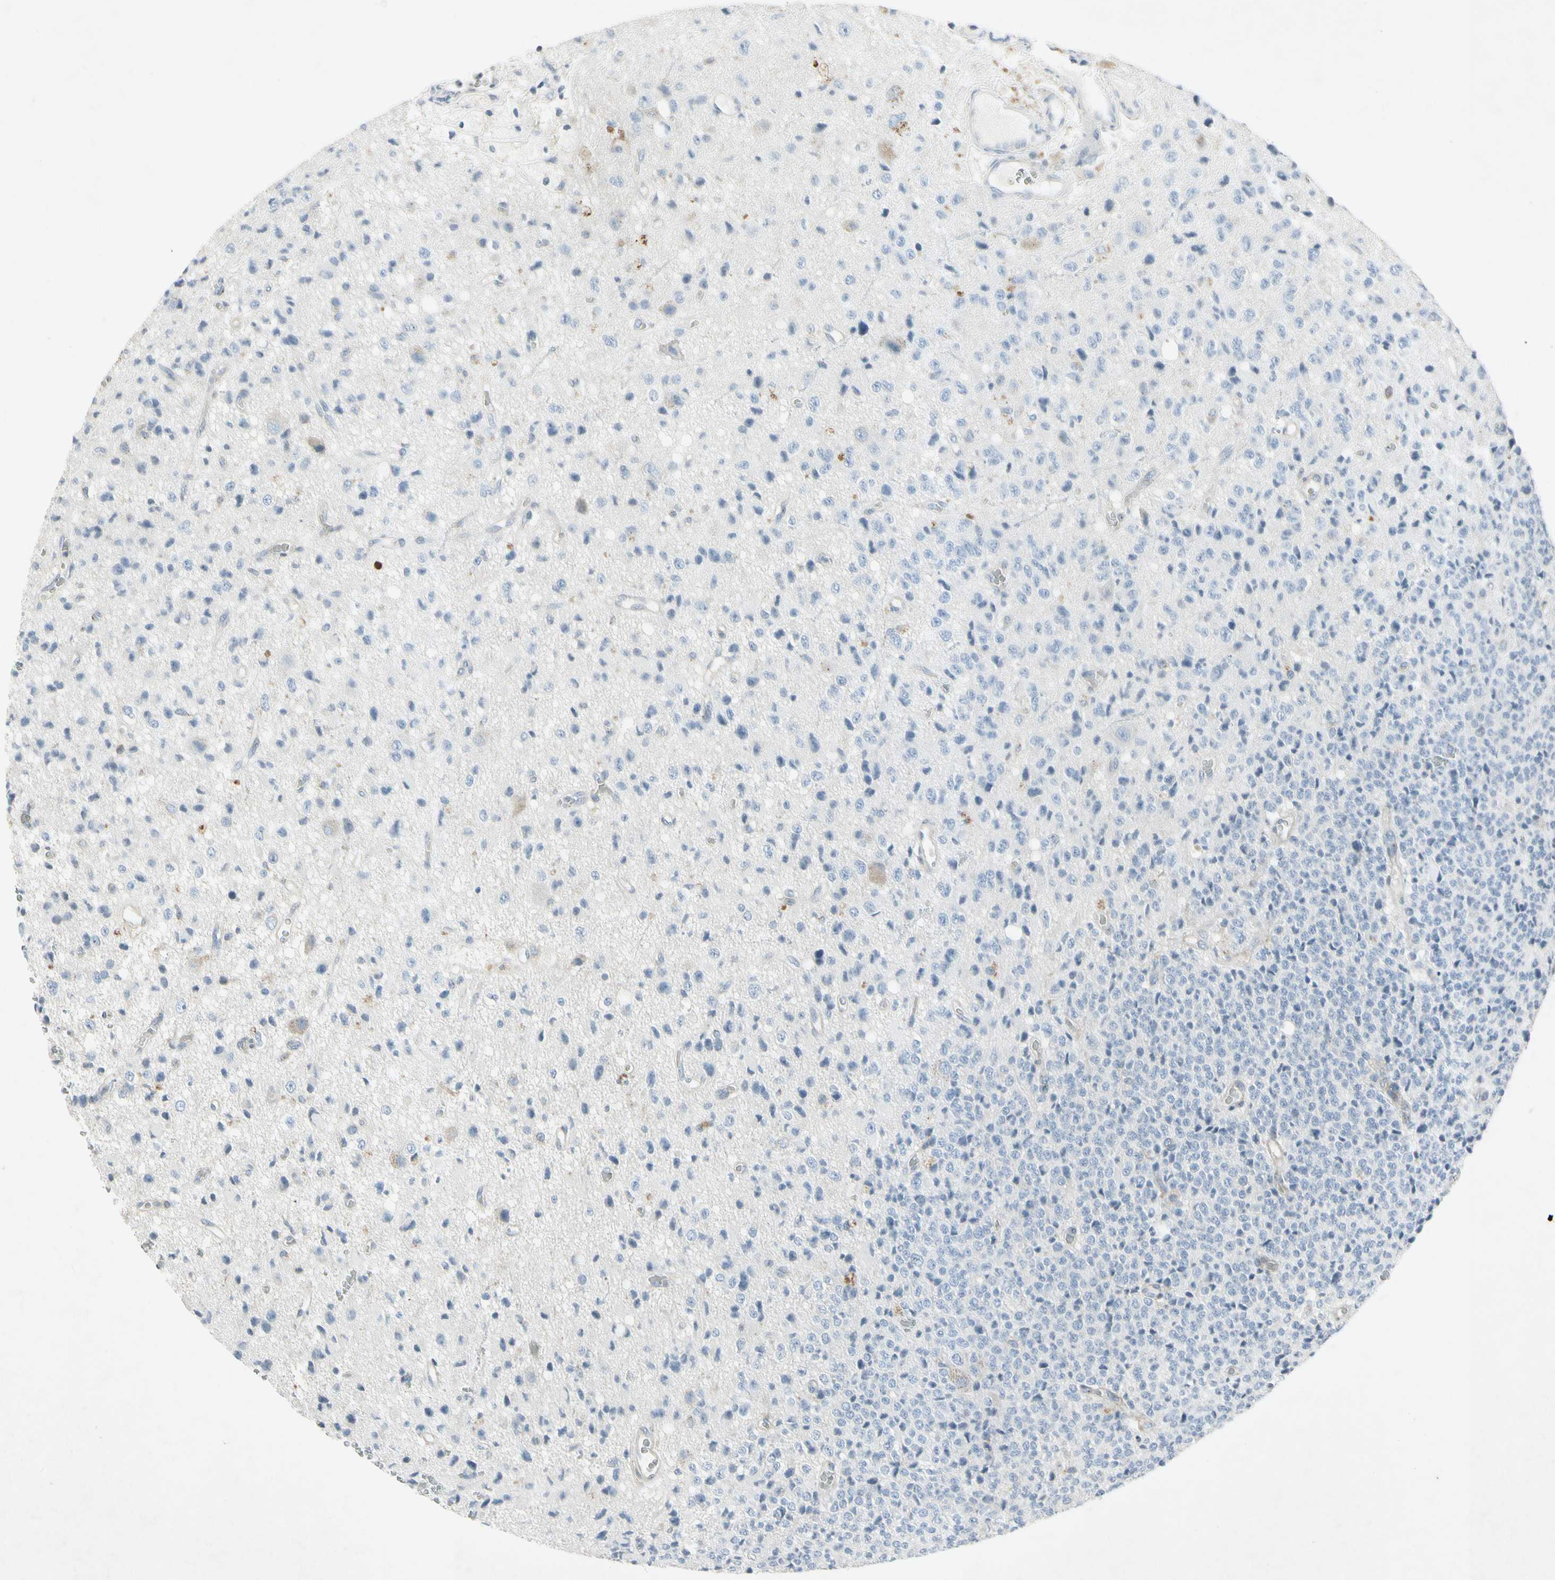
{"staining": {"intensity": "negative", "quantity": "none", "location": "none"}, "tissue": "glioma", "cell_type": "Tumor cells", "image_type": "cancer", "snomed": [{"axis": "morphology", "description": "Glioma, malignant, High grade"}, {"axis": "topography", "description": "pancreas cauda"}], "caption": "Malignant glioma (high-grade) stained for a protein using immunohistochemistry (IHC) demonstrates no staining tumor cells.", "gene": "TEK", "patient": {"sex": "male", "age": 60}}